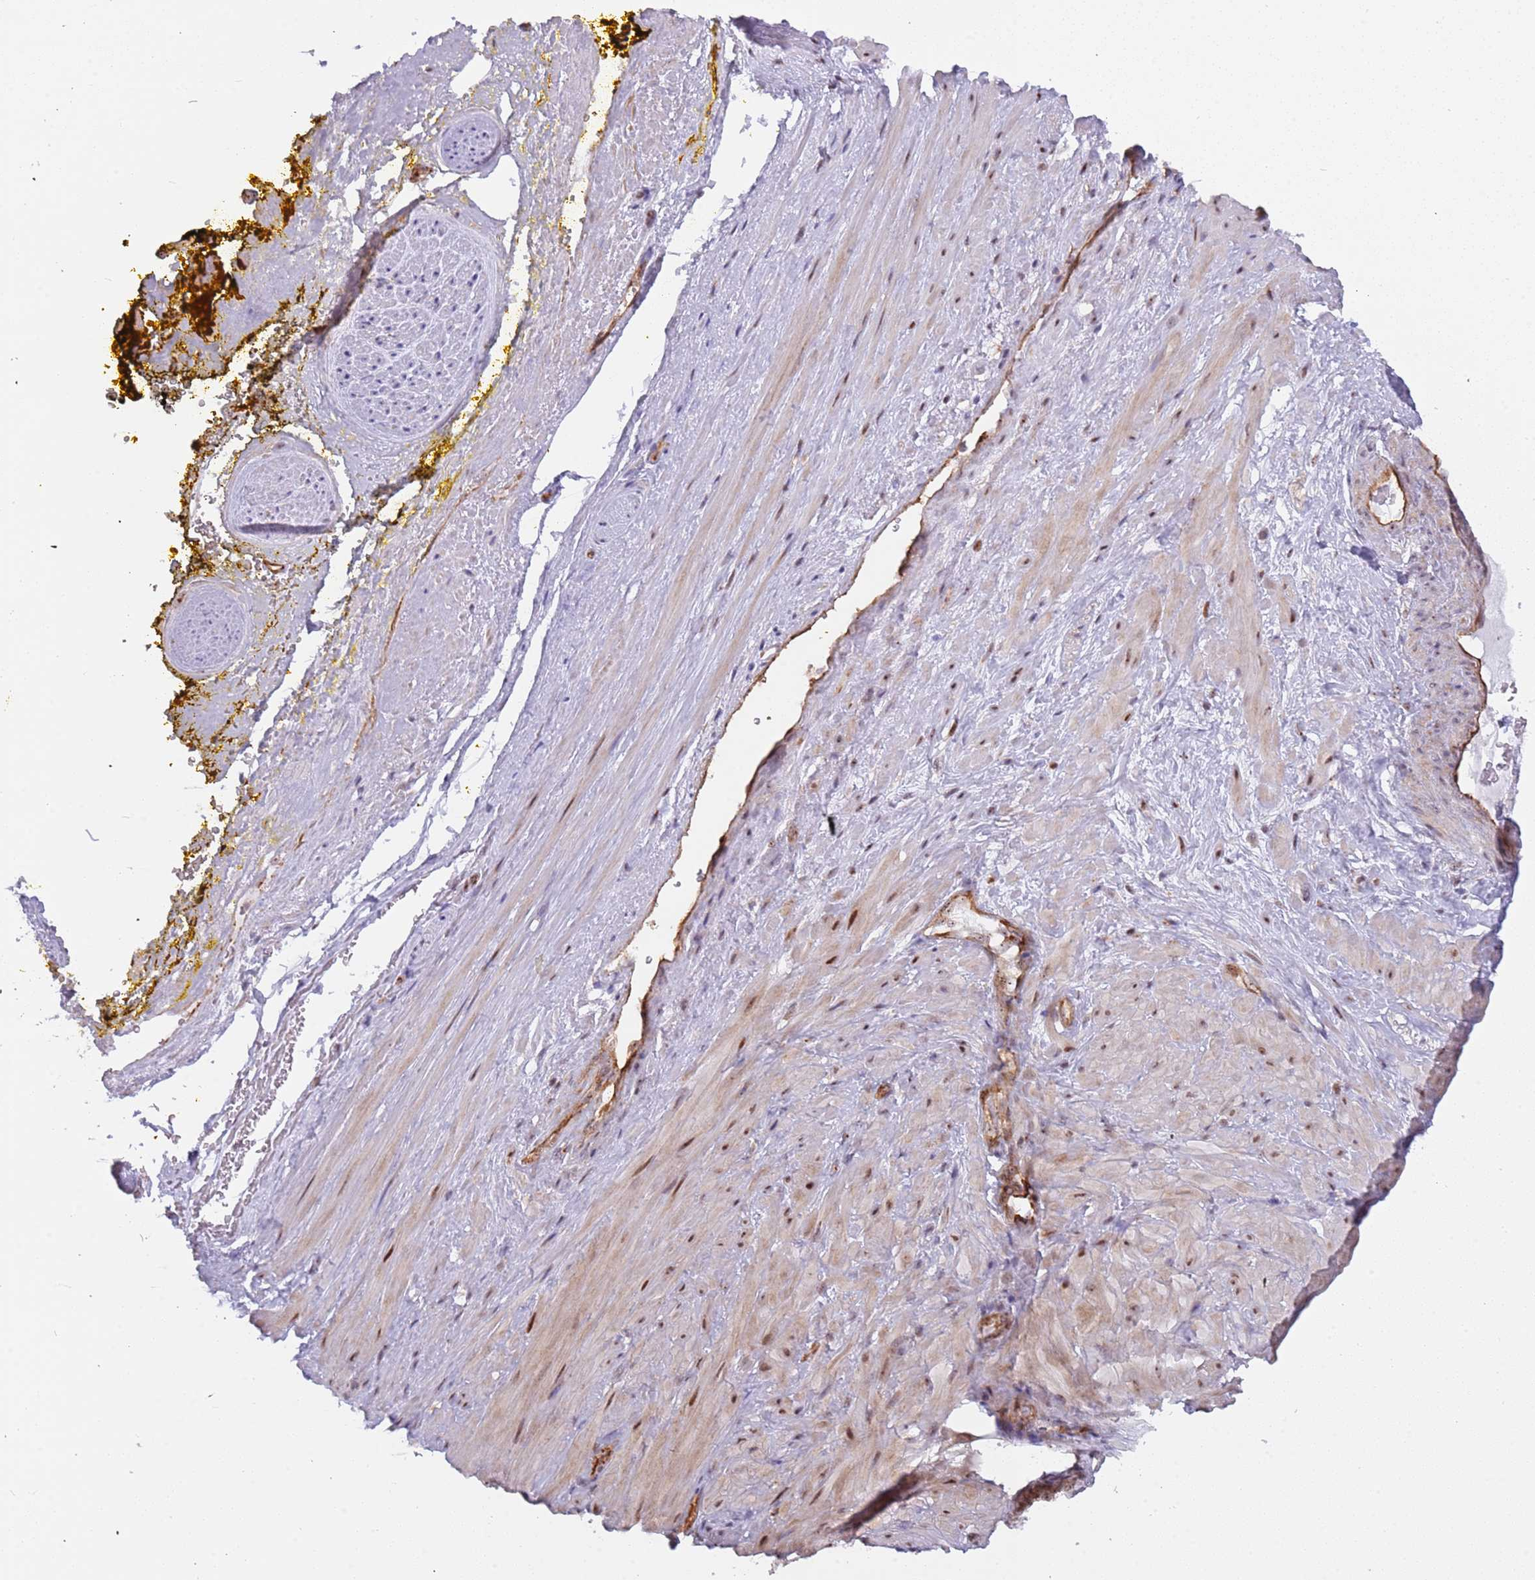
{"staining": {"intensity": "moderate", "quantity": ">75%", "location": "nuclear"}, "tissue": "soft tissue", "cell_type": "Fibroblasts", "image_type": "normal", "snomed": [{"axis": "morphology", "description": "Normal tissue, NOS"}, {"axis": "morphology", "description": "Adenocarcinoma, Low grade"}, {"axis": "topography", "description": "Prostate"}, {"axis": "topography", "description": "Peripheral nerve tissue"}], "caption": "The immunohistochemical stain shows moderate nuclear positivity in fibroblasts of benign soft tissue. (DAB (3,3'-diaminobenzidine) = brown stain, brightfield microscopy at high magnification).", "gene": "LRMDA", "patient": {"sex": "male", "age": 63}}